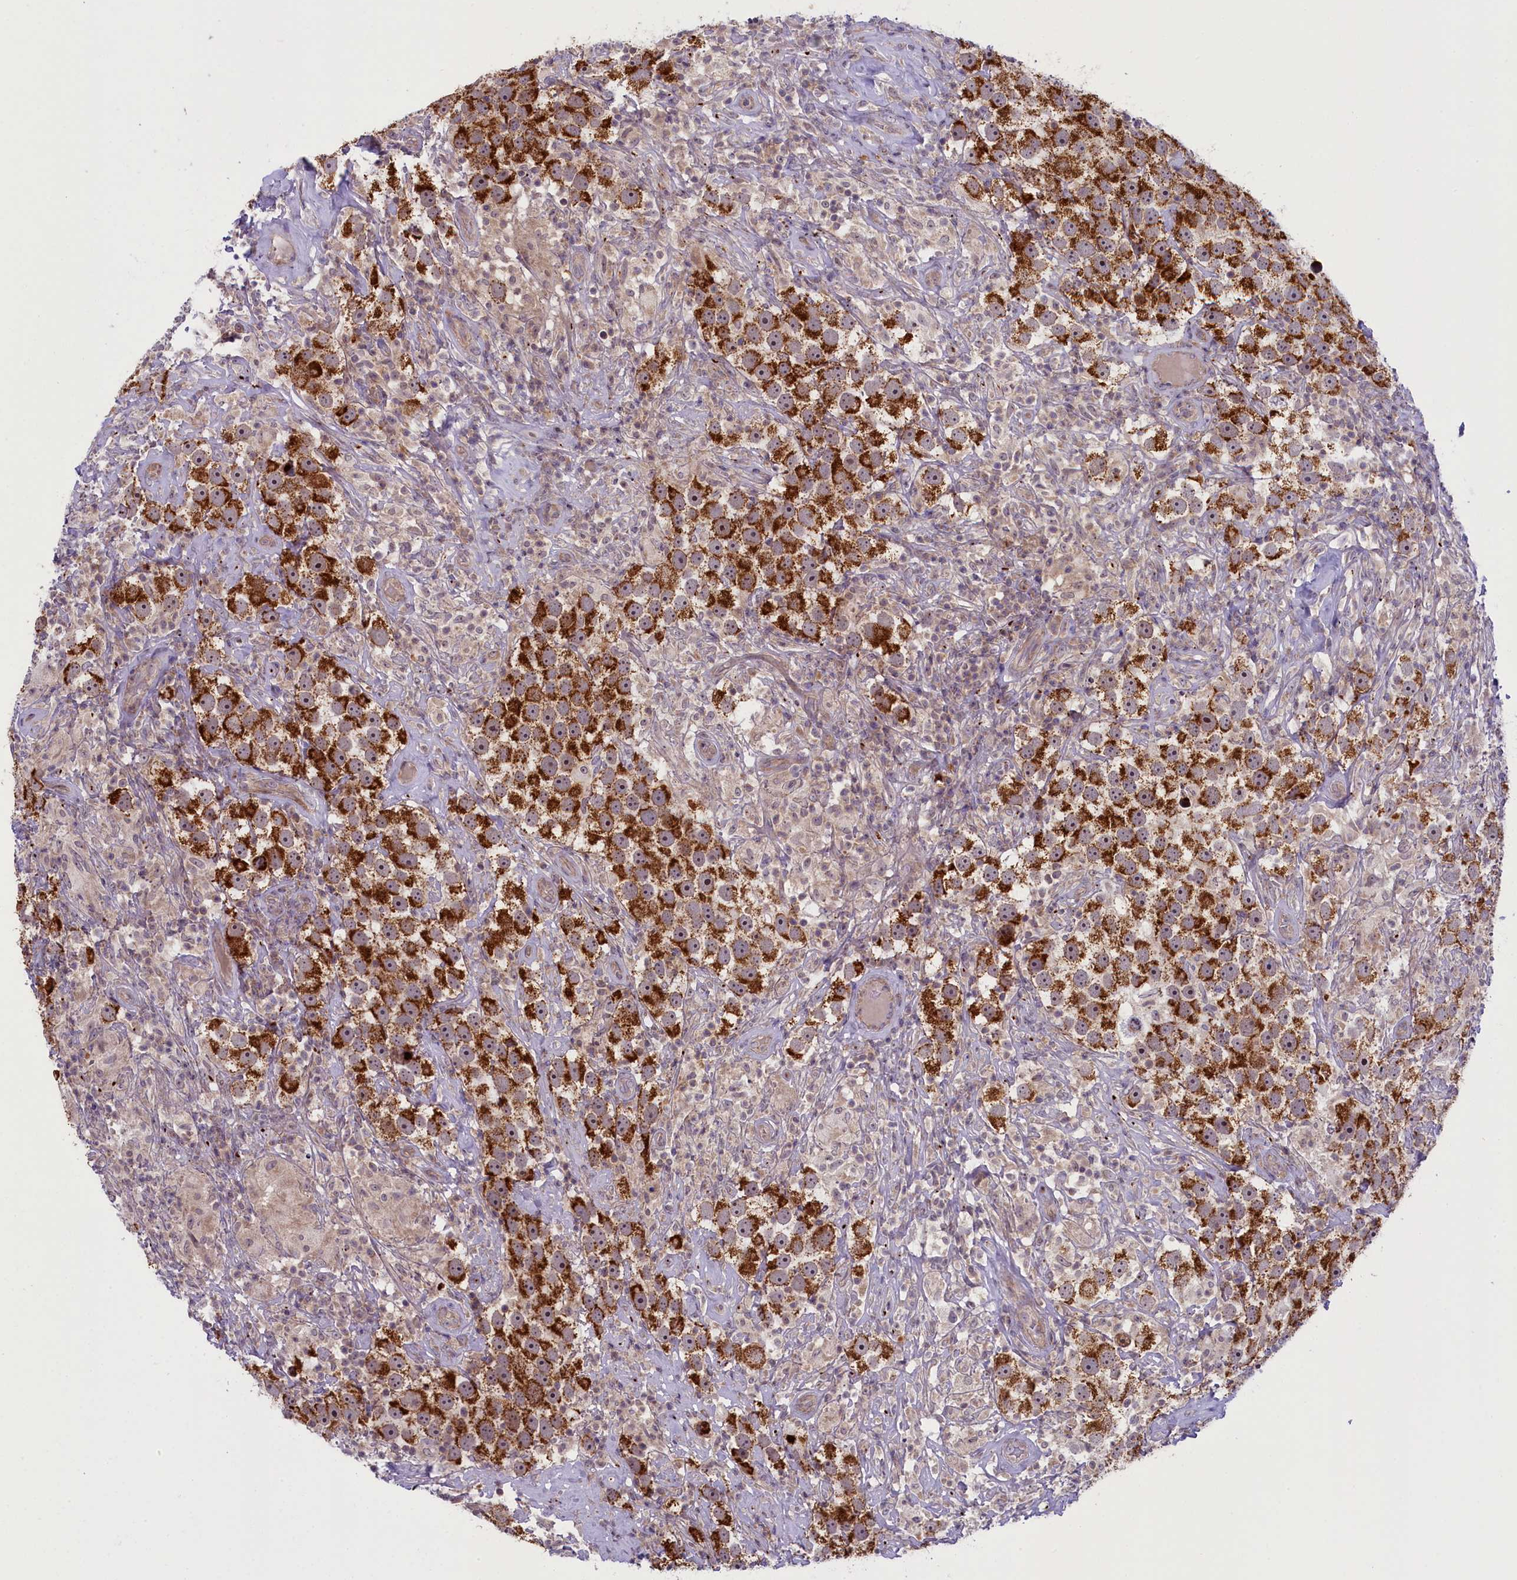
{"staining": {"intensity": "strong", "quantity": ">75%", "location": "cytoplasmic/membranous,nuclear"}, "tissue": "testis cancer", "cell_type": "Tumor cells", "image_type": "cancer", "snomed": [{"axis": "morphology", "description": "Seminoma, NOS"}, {"axis": "topography", "description": "Testis"}], "caption": "A high amount of strong cytoplasmic/membranous and nuclear staining is seen in about >75% of tumor cells in testis cancer tissue.", "gene": "CCL23", "patient": {"sex": "male", "age": 49}}